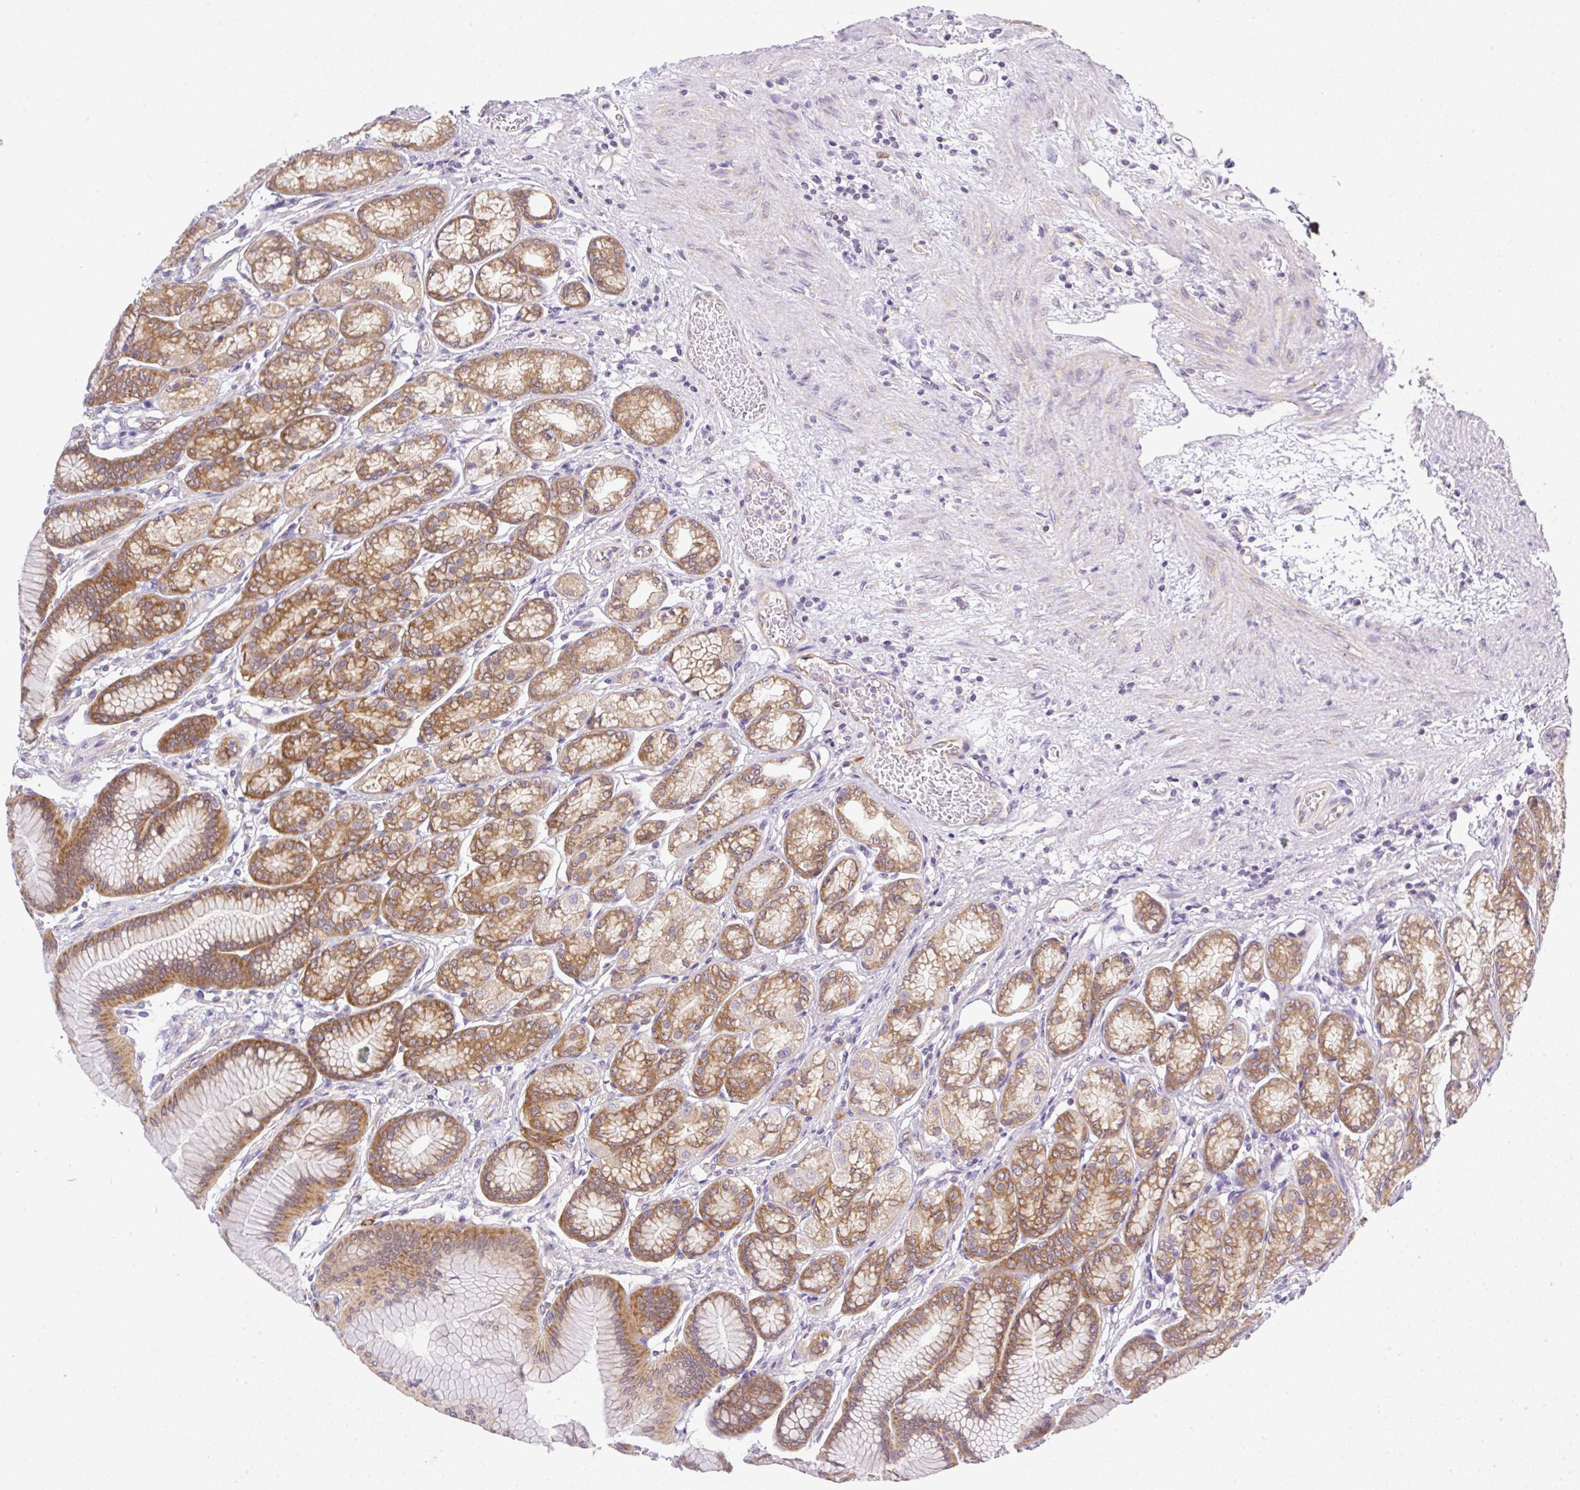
{"staining": {"intensity": "moderate", "quantity": ">75%", "location": "cytoplasmic/membranous"}, "tissue": "stomach", "cell_type": "Glandular cells", "image_type": "normal", "snomed": [{"axis": "morphology", "description": "Normal tissue, NOS"}, {"axis": "morphology", "description": "Adenocarcinoma, NOS"}, {"axis": "morphology", "description": "Adenocarcinoma, High grade"}, {"axis": "topography", "description": "Stomach, upper"}, {"axis": "topography", "description": "Stomach"}], "caption": "IHC (DAB) staining of unremarkable stomach exhibits moderate cytoplasmic/membranous protein expression in approximately >75% of glandular cells.", "gene": "CAMK2A", "patient": {"sex": "female", "age": 65}}